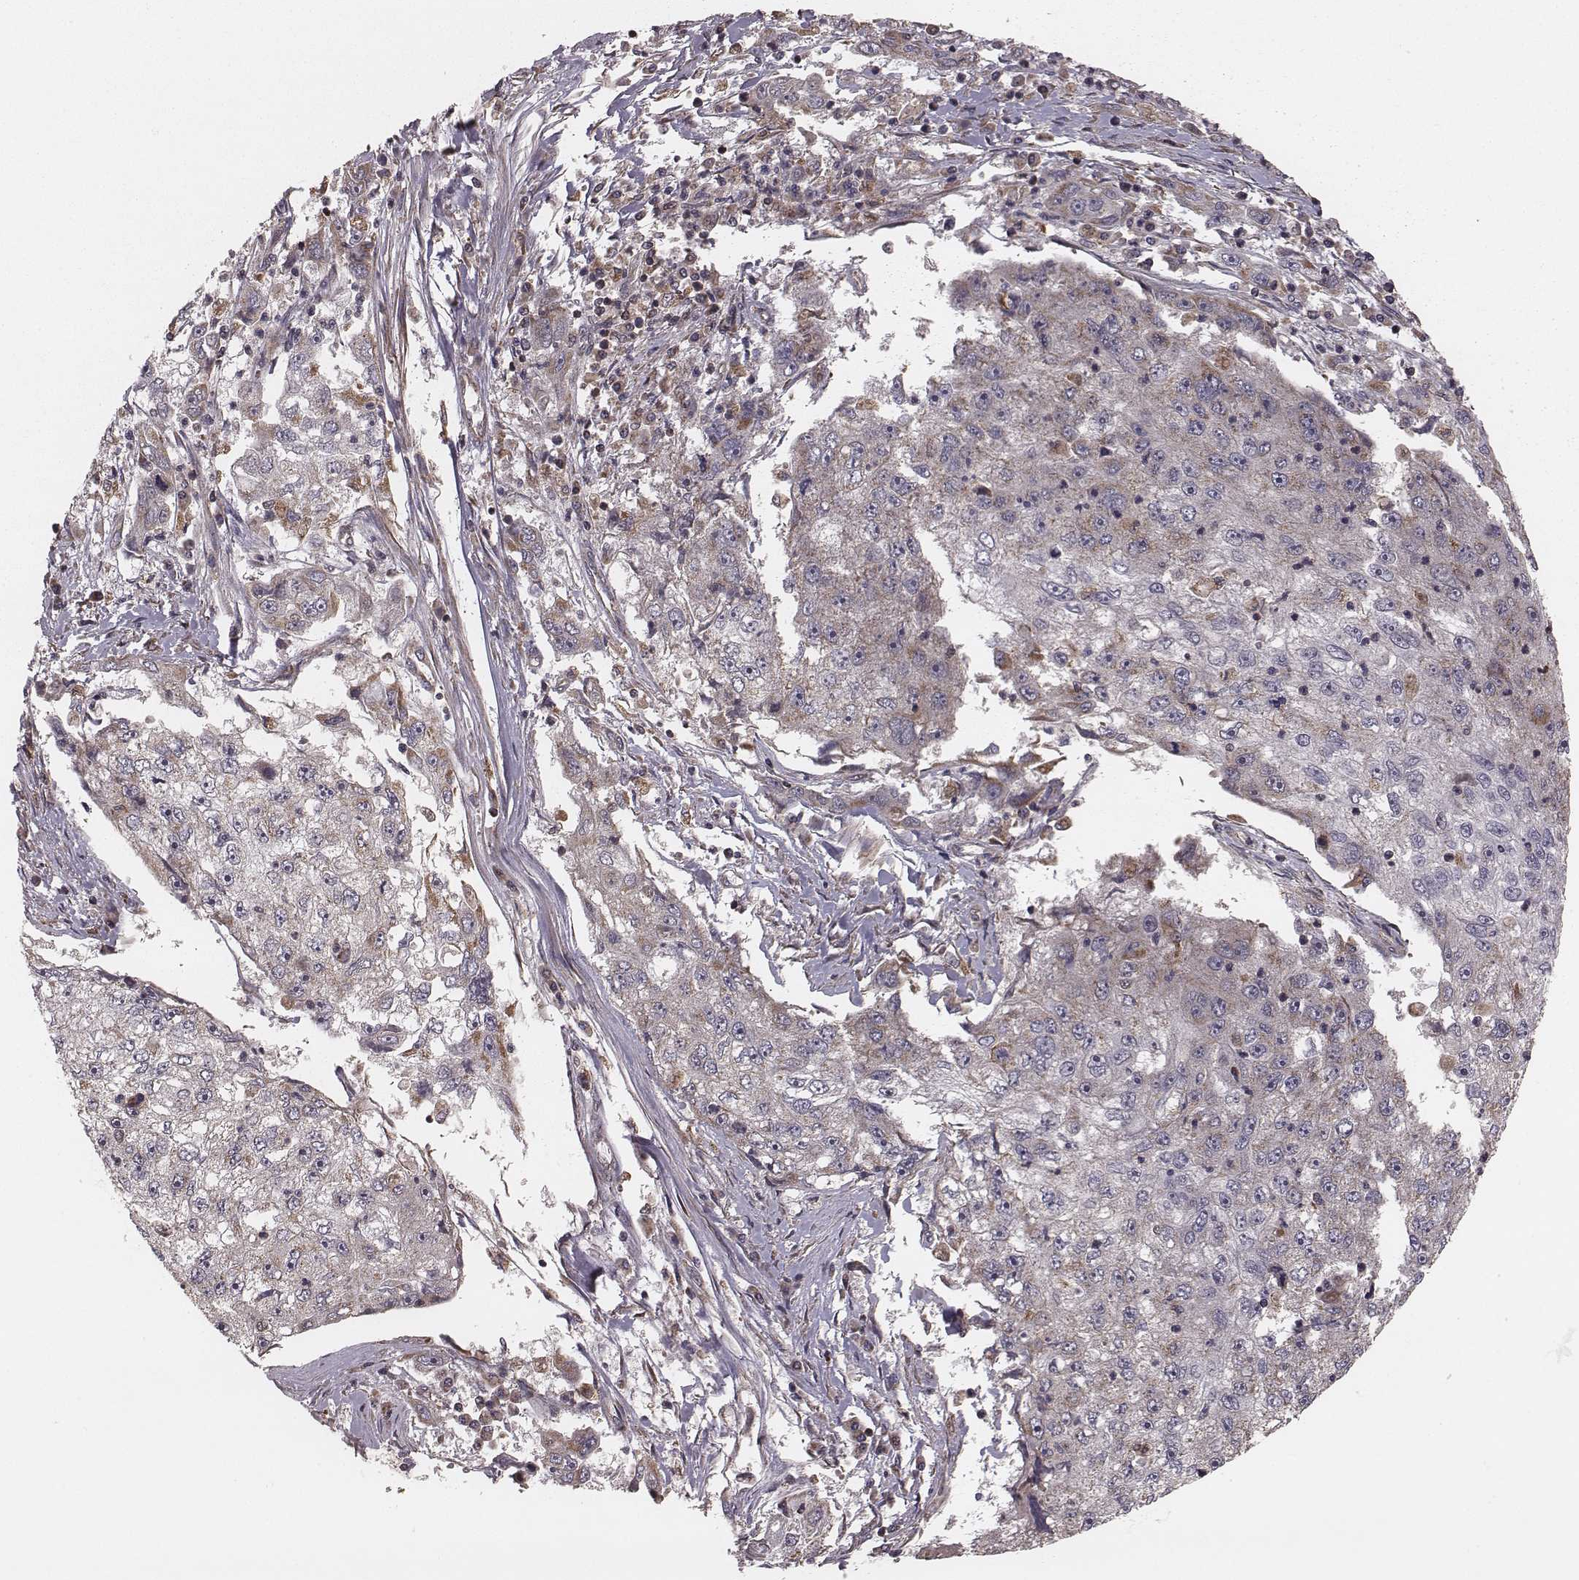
{"staining": {"intensity": "moderate", "quantity": "<25%", "location": "cytoplasmic/membranous"}, "tissue": "cervical cancer", "cell_type": "Tumor cells", "image_type": "cancer", "snomed": [{"axis": "morphology", "description": "Squamous cell carcinoma, NOS"}, {"axis": "topography", "description": "Cervix"}], "caption": "This photomicrograph demonstrates immunohistochemistry staining of cervical squamous cell carcinoma, with low moderate cytoplasmic/membranous positivity in about <25% of tumor cells.", "gene": "ZDHHC21", "patient": {"sex": "female", "age": 36}}